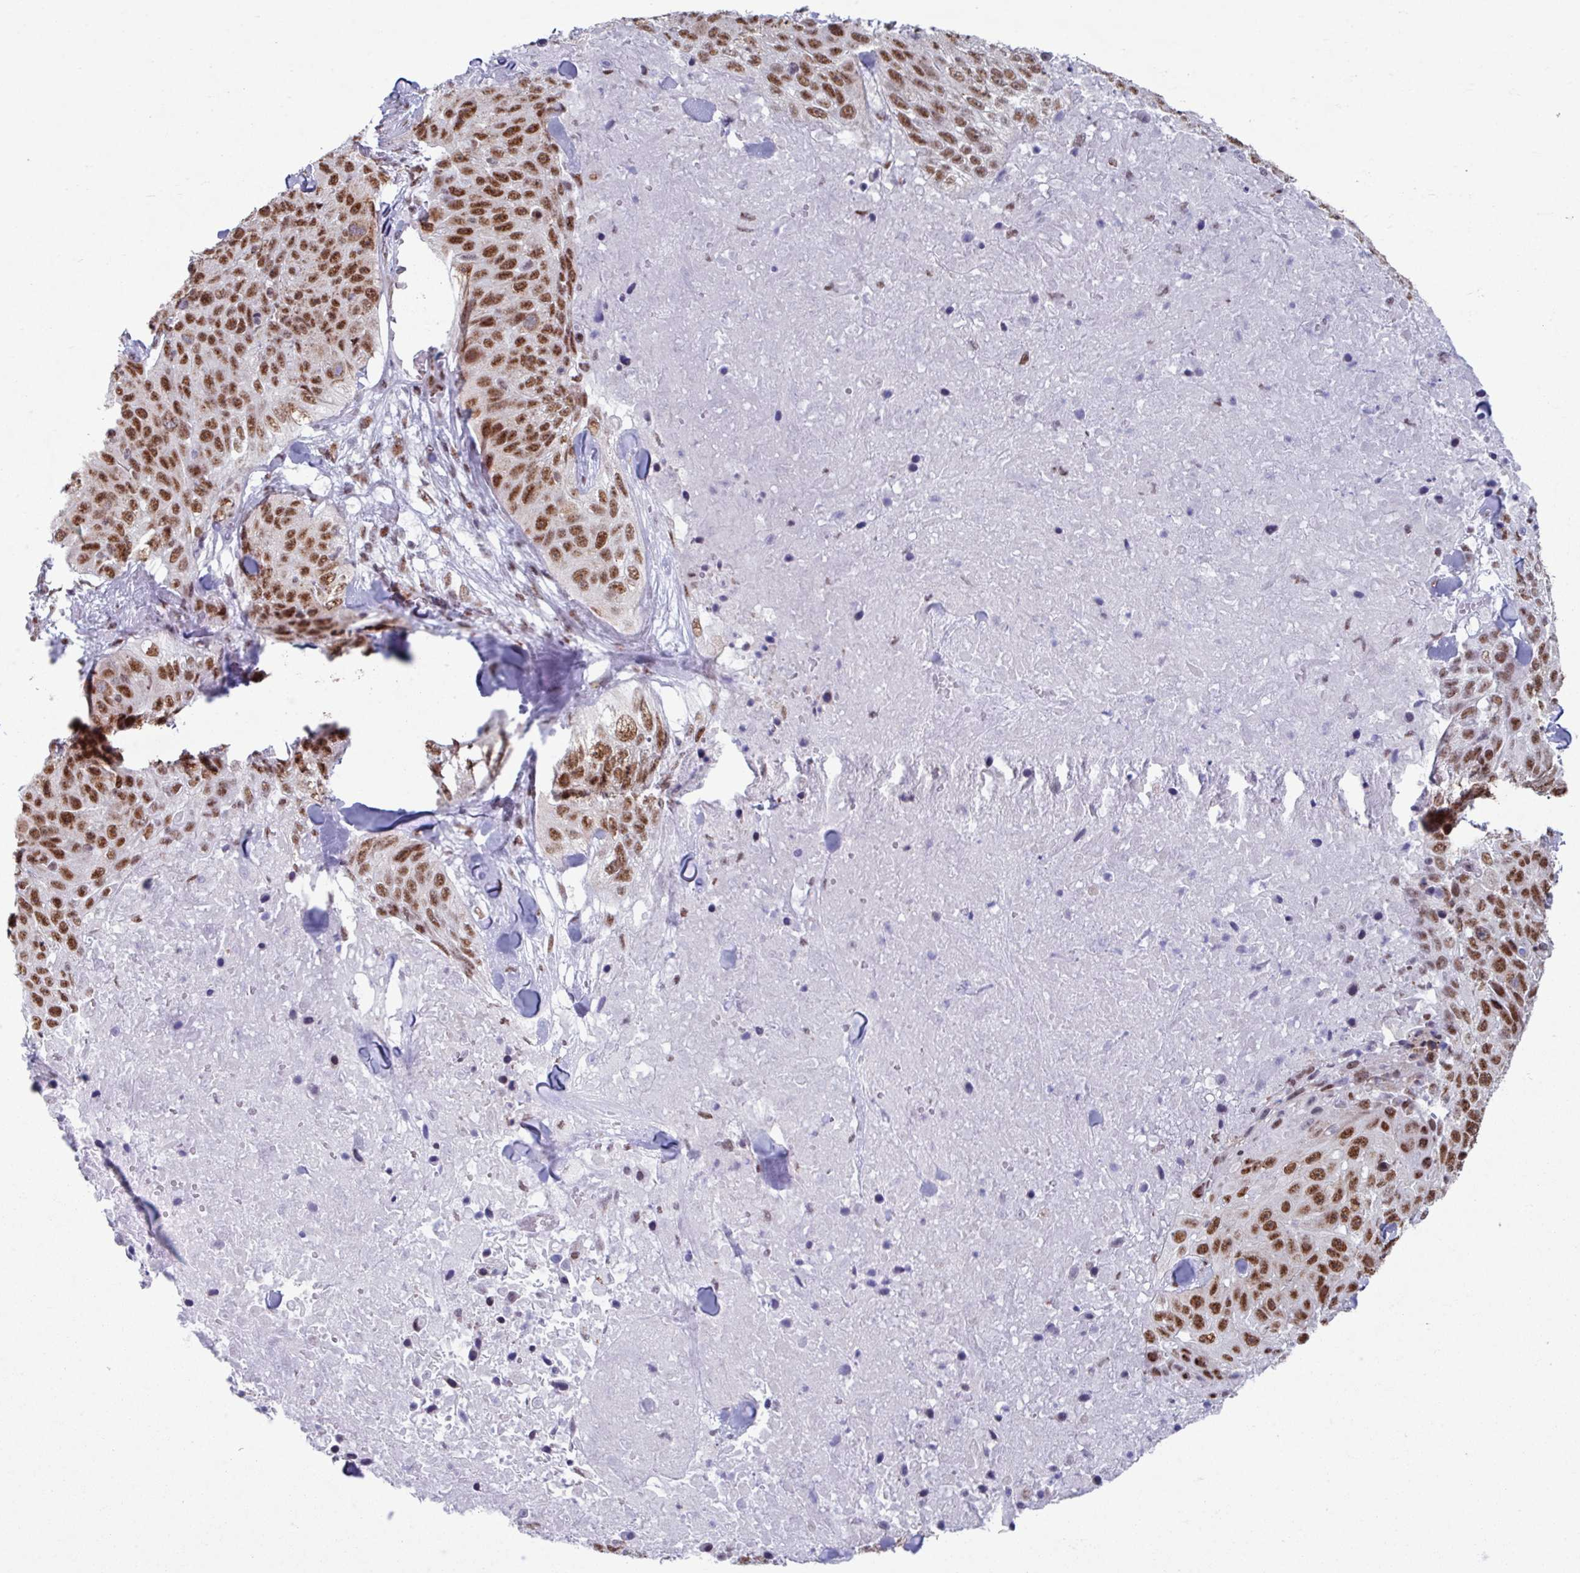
{"staining": {"intensity": "moderate", "quantity": ">75%", "location": "nuclear"}, "tissue": "skin cancer", "cell_type": "Tumor cells", "image_type": "cancer", "snomed": [{"axis": "morphology", "description": "Squamous cell carcinoma, NOS"}, {"axis": "topography", "description": "Skin"}], "caption": "Immunohistochemical staining of squamous cell carcinoma (skin) shows medium levels of moderate nuclear positivity in approximately >75% of tumor cells.", "gene": "PUF60", "patient": {"sex": "female", "age": 87}}